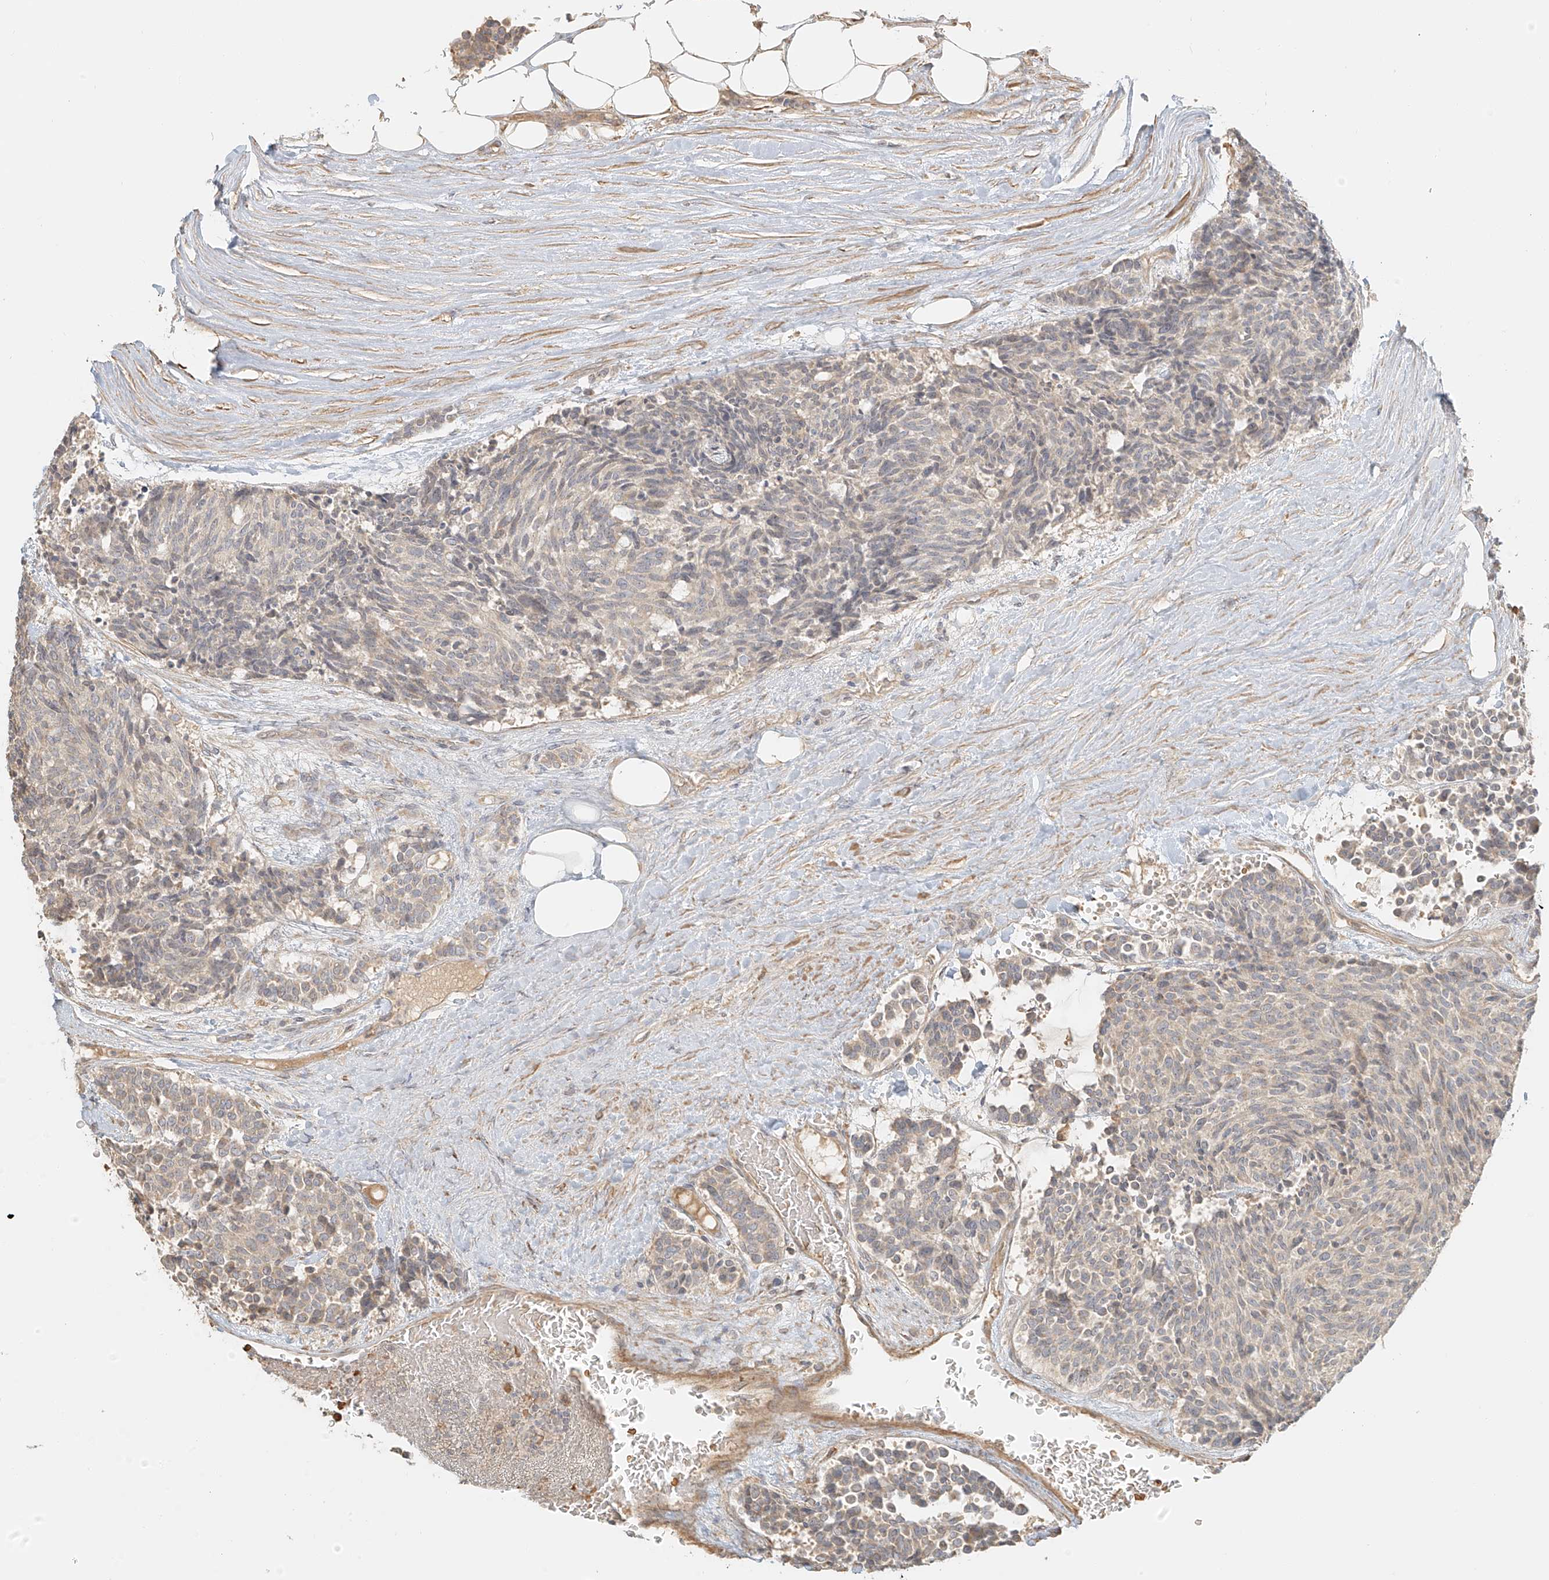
{"staining": {"intensity": "negative", "quantity": "none", "location": "none"}, "tissue": "carcinoid", "cell_type": "Tumor cells", "image_type": "cancer", "snomed": [{"axis": "morphology", "description": "Carcinoid, malignant, NOS"}, {"axis": "topography", "description": "Pancreas"}], "caption": "Tumor cells are negative for brown protein staining in carcinoid.", "gene": "UPK1B", "patient": {"sex": "female", "age": 54}}